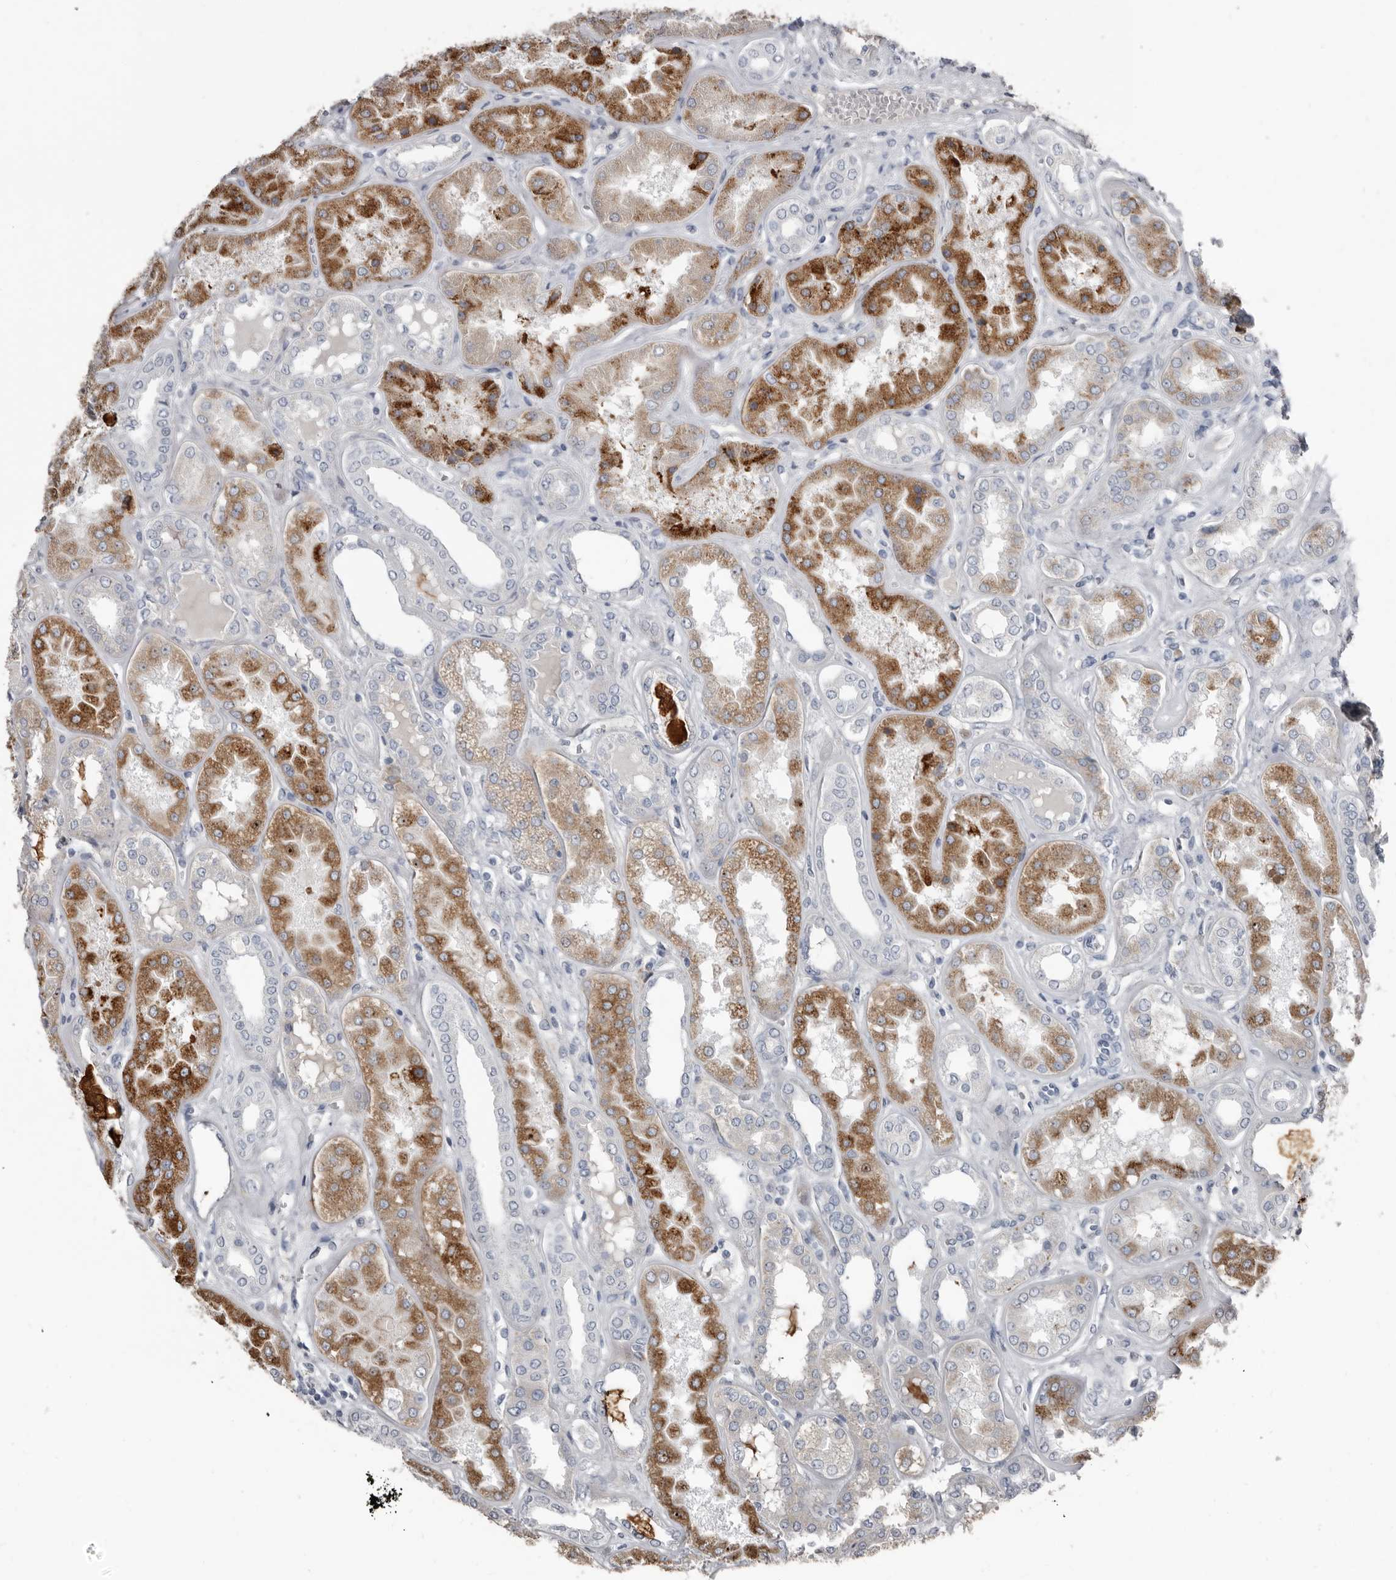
{"staining": {"intensity": "weak", "quantity": "<25%", "location": "cytoplasmic/membranous"}, "tissue": "kidney", "cell_type": "Cells in glomeruli", "image_type": "normal", "snomed": [{"axis": "morphology", "description": "Normal tissue, NOS"}, {"axis": "topography", "description": "Kidney"}], "caption": "Immunohistochemistry histopathology image of unremarkable kidney: kidney stained with DAB displays no significant protein staining in cells in glomeruli. (Stains: DAB immunohistochemistry (IHC) with hematoxylin counter stain, Microscopy: brightfield microscopy at high magnification).", "gene": "ZNF114", "patient": {"sex": "female", "age": 56}}